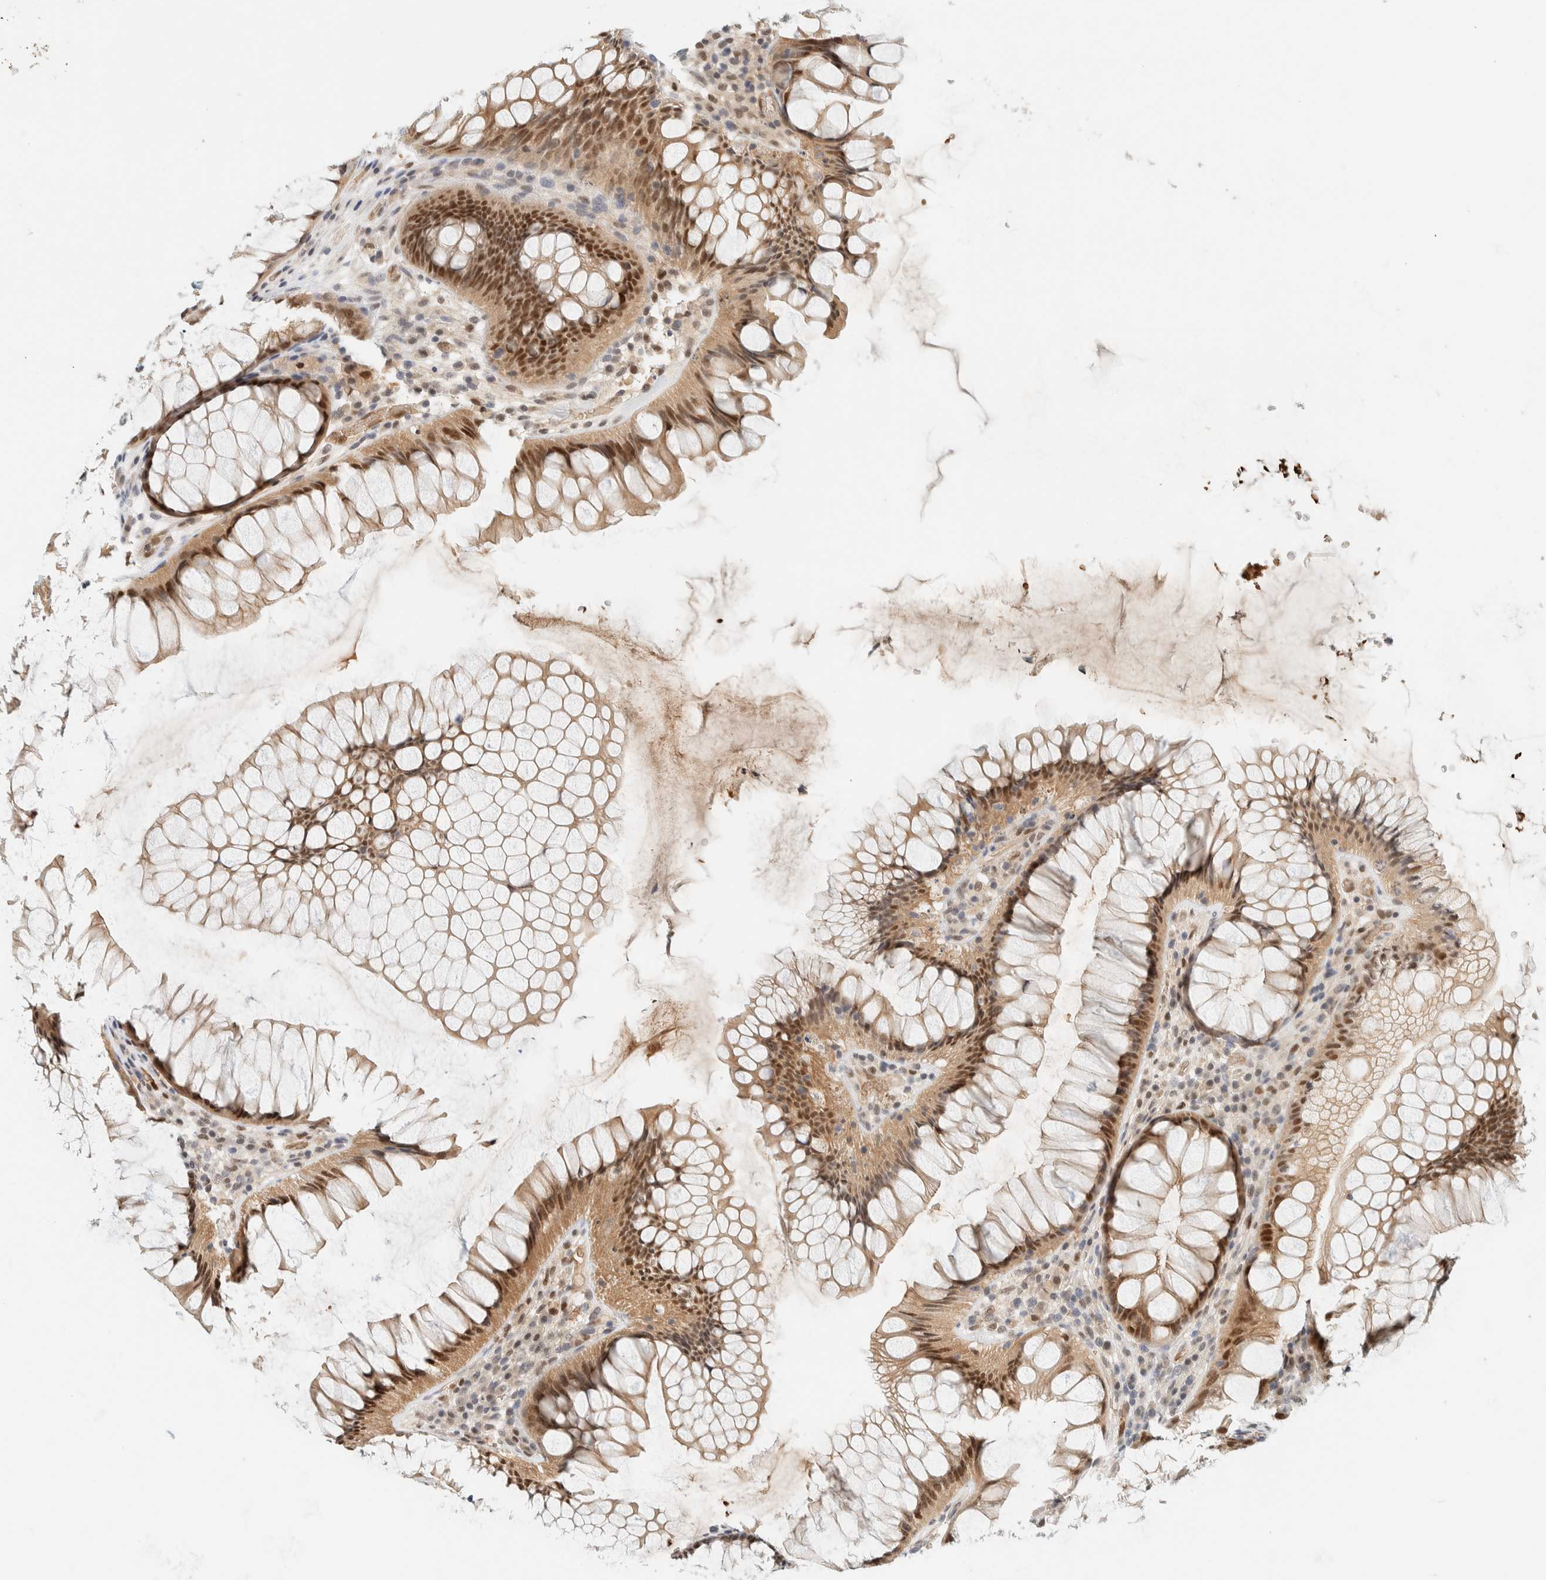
{"staining": {"intensity": "moderate", "quantity": ">75%", "location": "cytoplasmic/membranous,nuclear"}, "tissue": "rectum", "cell_type": "Glandular cells", "image_type": "normal", "snomed": [{"axis": "morphology", "description": "Normal tissue, NOS"}, {"axis": "topography", "description": "Rectum"}], "caption": "Normal rectum demonstrates moderate cytoplasmic/membranous,nuclear positivity in approximately >75% of glandular cells, visualized by immunohistochemistry. (brown staining indicates protein expression, while blue staining denotes nuclei).", "gene": "TSTD2", "patient": {"sex": "male", "age": 51}}